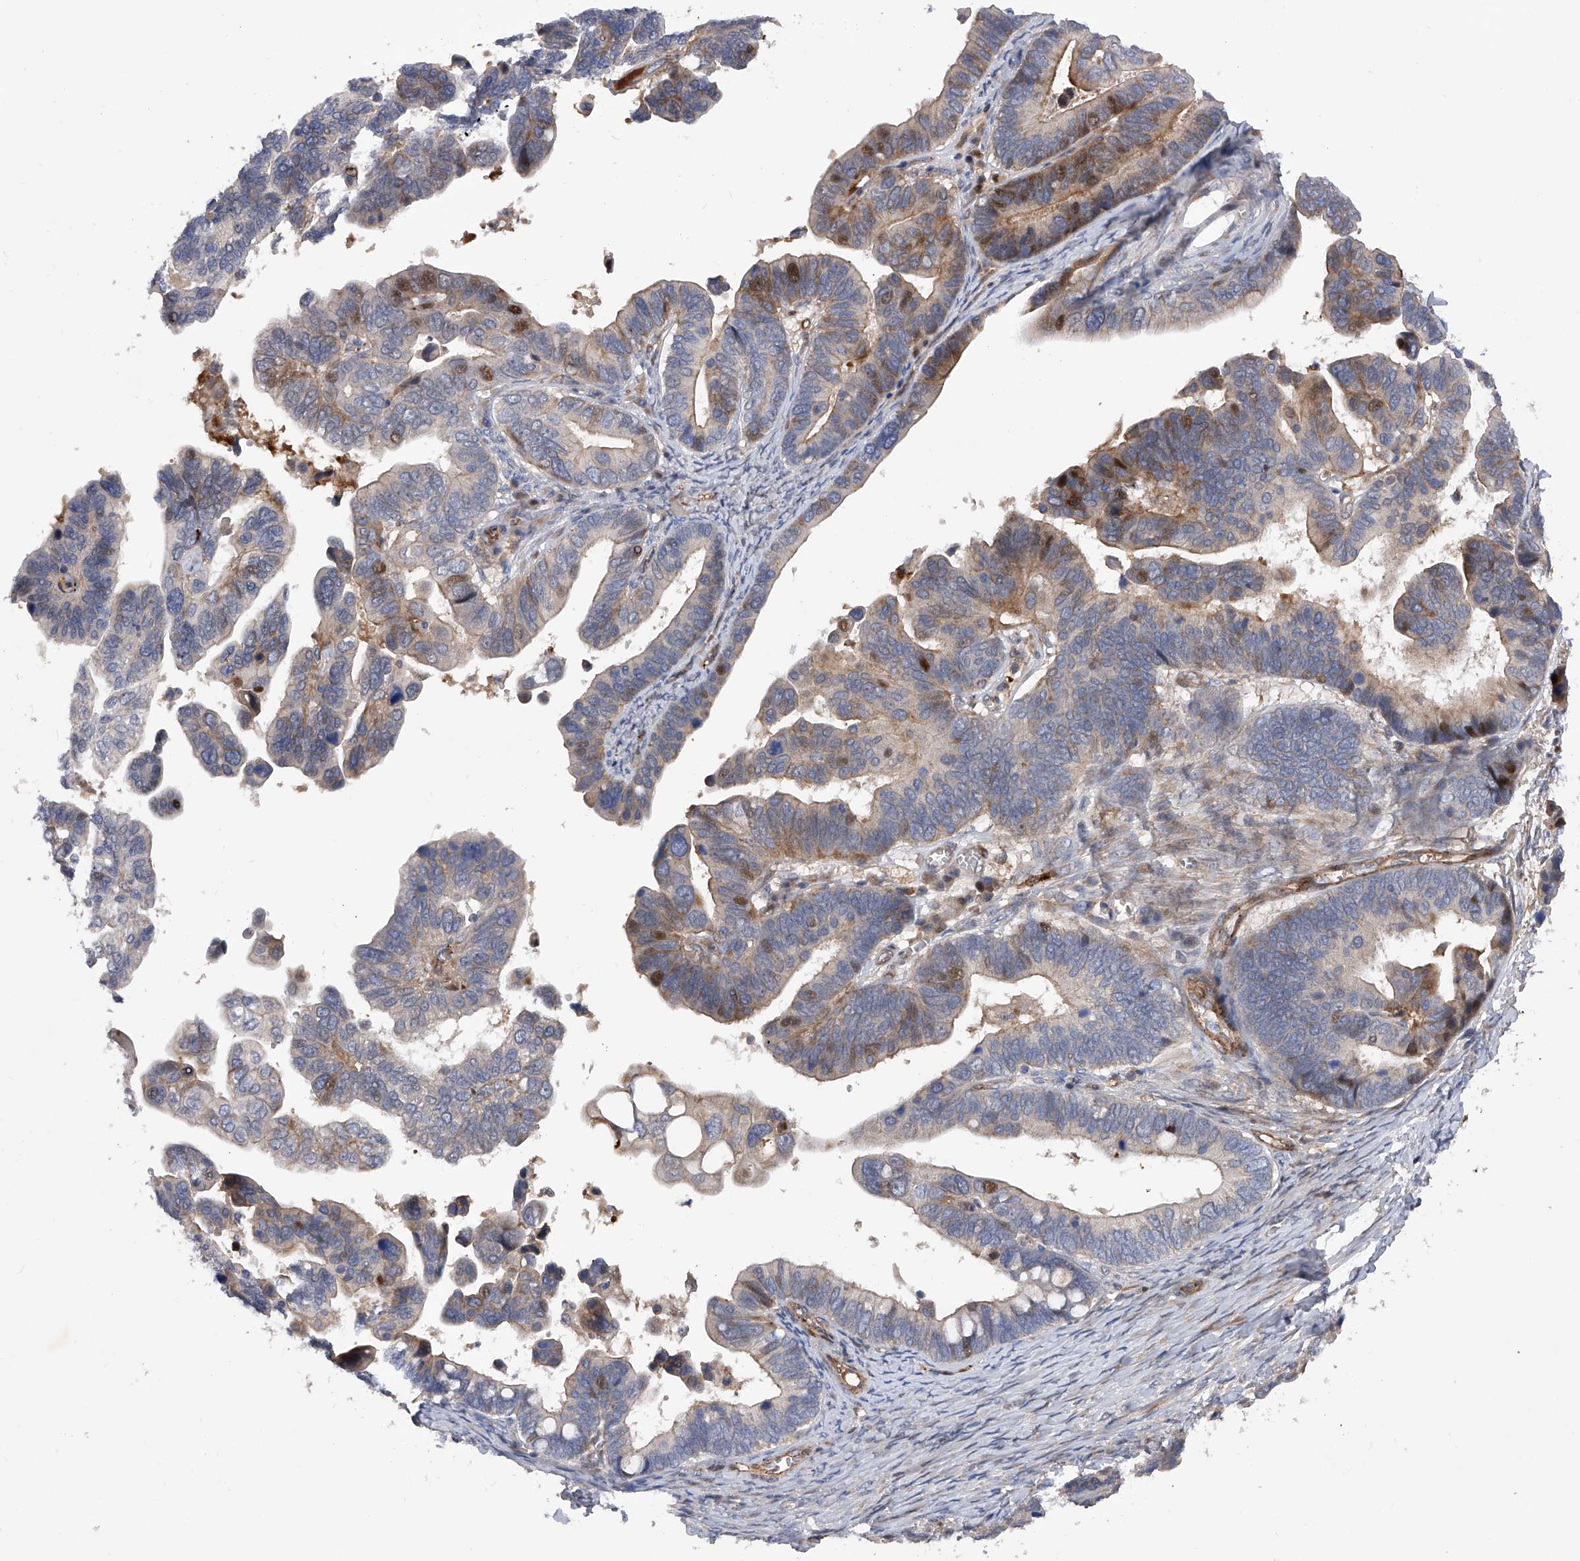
{"staining": {"intensity": "negative", "quantity": "none", "location": "none"}, "tissue": "ovarian cancer", "cell_type": "Tumor cells", "image_type": "cancer", "snomed": [{"axis": "morphology", "description": "Cystadenocarcinoma, serous, NOS"}, {"axis": "topography", "description": "Ovary"}], "caption": "Tumor cells are negative for protein expression in human serous cystadenocarcinoma (ovarian).", "gene": "PDSS2", "patient": {"sex": "female", "age": 56}}